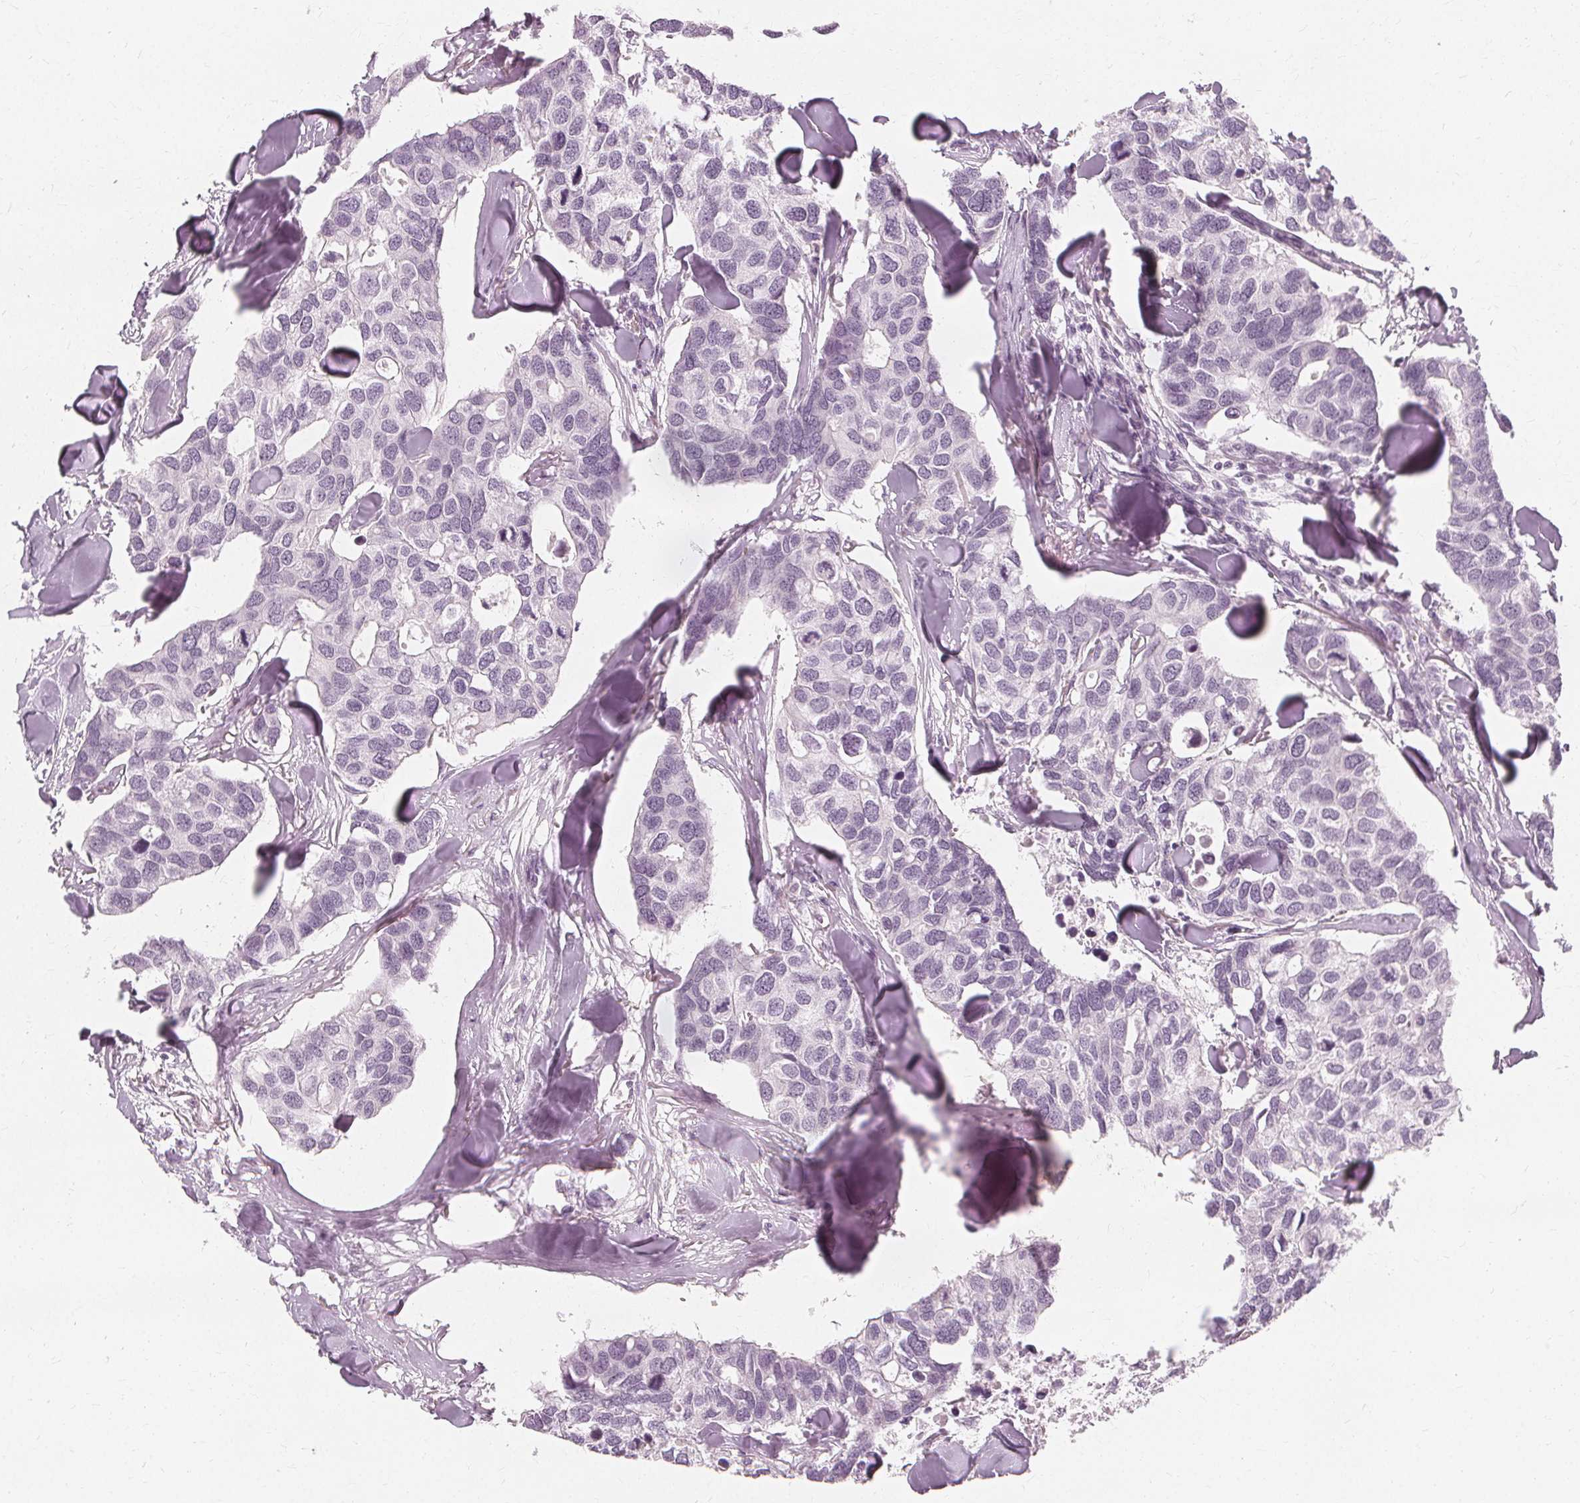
{"staining": {"intensity": "negative", "quantity": "none", "location": "none"}, "tissue": "breast cancer", "cell_type": "Tumor cells", "image_type": "cancer", "snomed": [{"axis": "morphology", "description": "Duct carcinoma"}, {"axis": "topography", "description": "Breast"}], "caption": "DAB immunohistochemical staining of human breast infiltrating ductal carcinoma exhibits no significant positivity in tumor cells.", "gene": "NXPE1", "patient": {"sex": "female", "age": 83}}